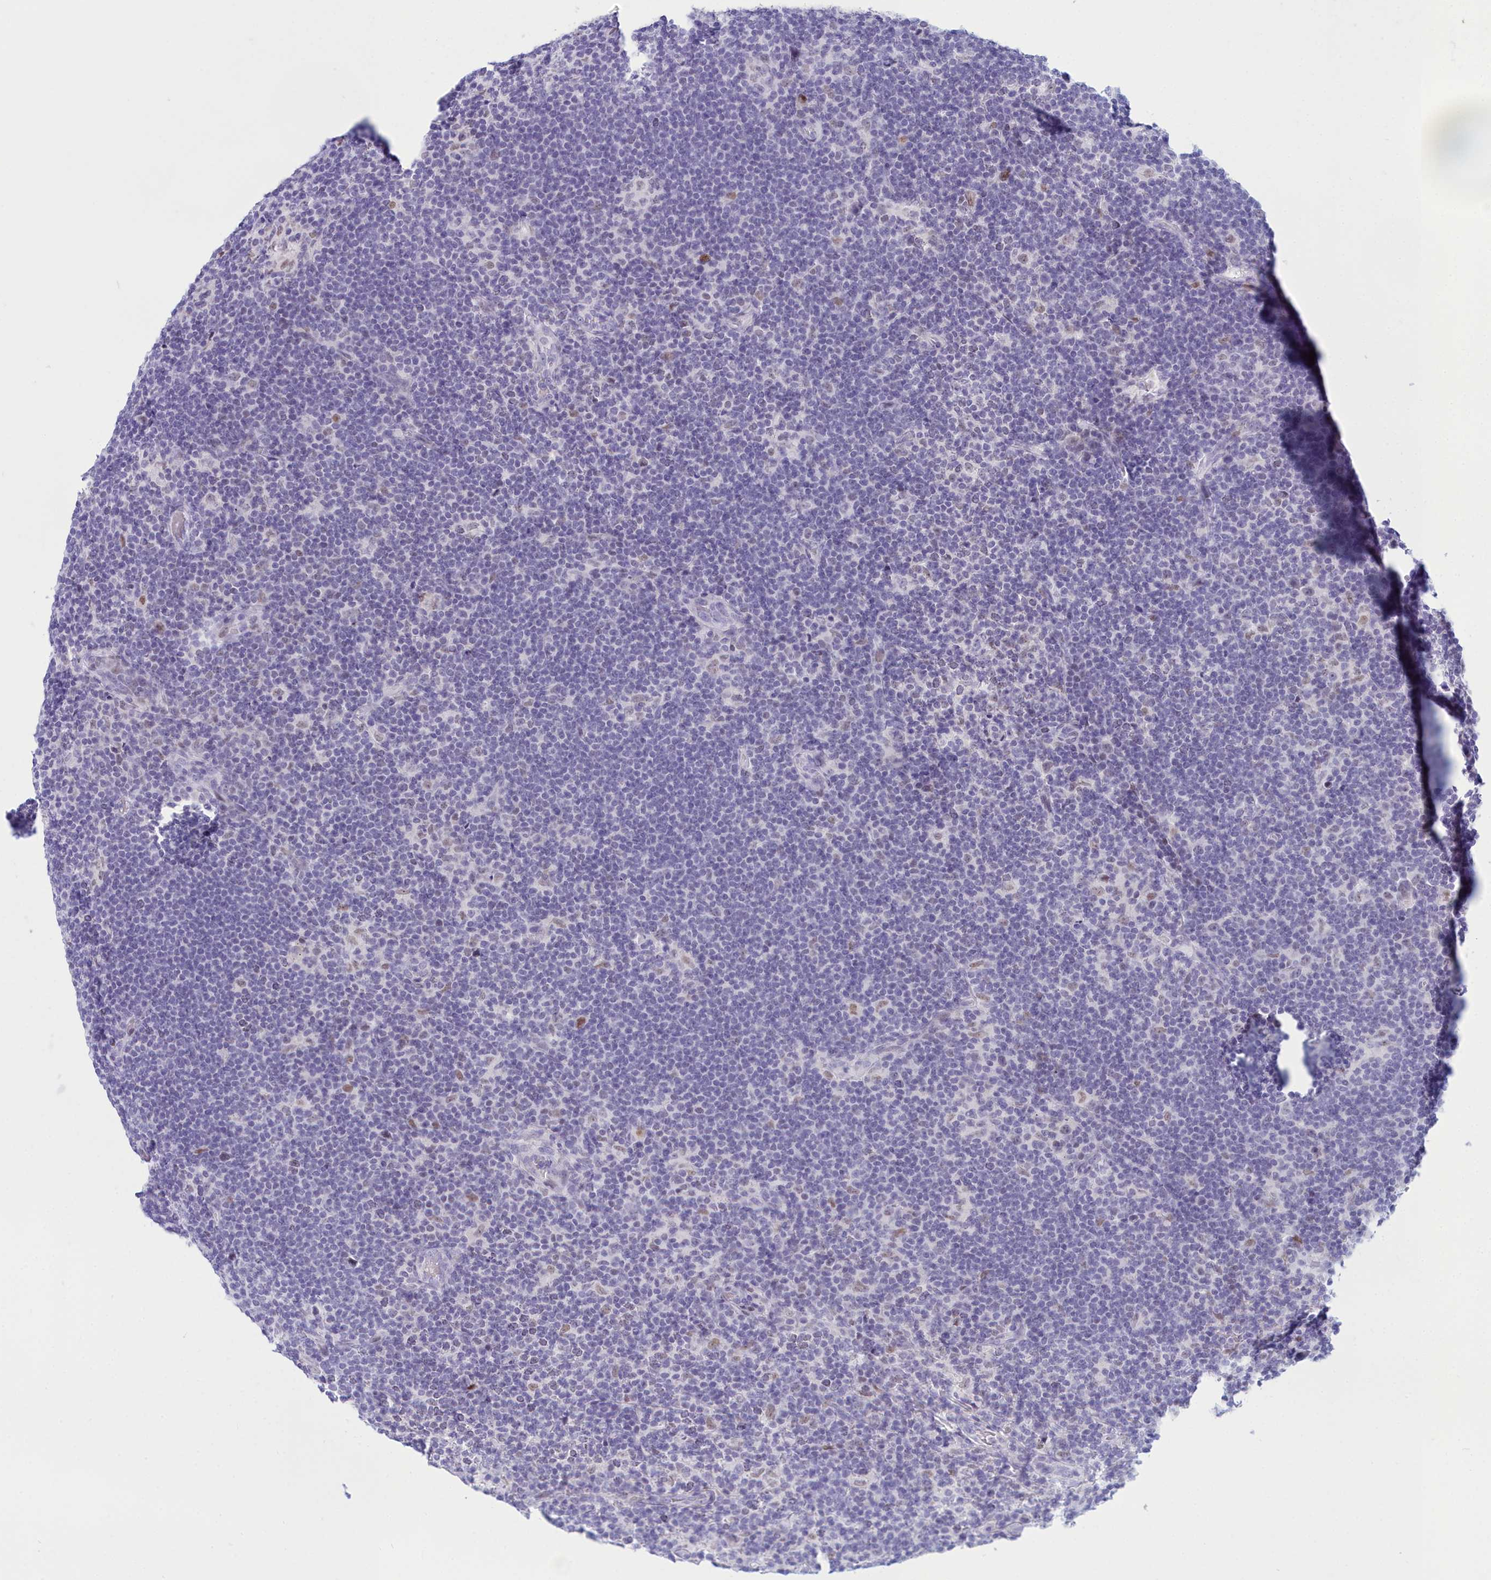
{"staining": {"intensity": "weak", "quantity": "25%-75%", "location": "nuclear"}, "tissue": "lymphoma", "cell_type": "Tumor cells", "image_type": "cancer", "snomed": [{"axis": "morphology", "description": "Hodgkin's disease, NOS"}, {"axis": "topography", "description": "Lymph node"}], "caption": "Hodgkin's disease was stained to show a protein in brown. There is low levels of weak nuclear positivity in about 25%-75% of tumor cells.", "gene": "SNX20", "patient": {"sex": "female", "age": 57}}